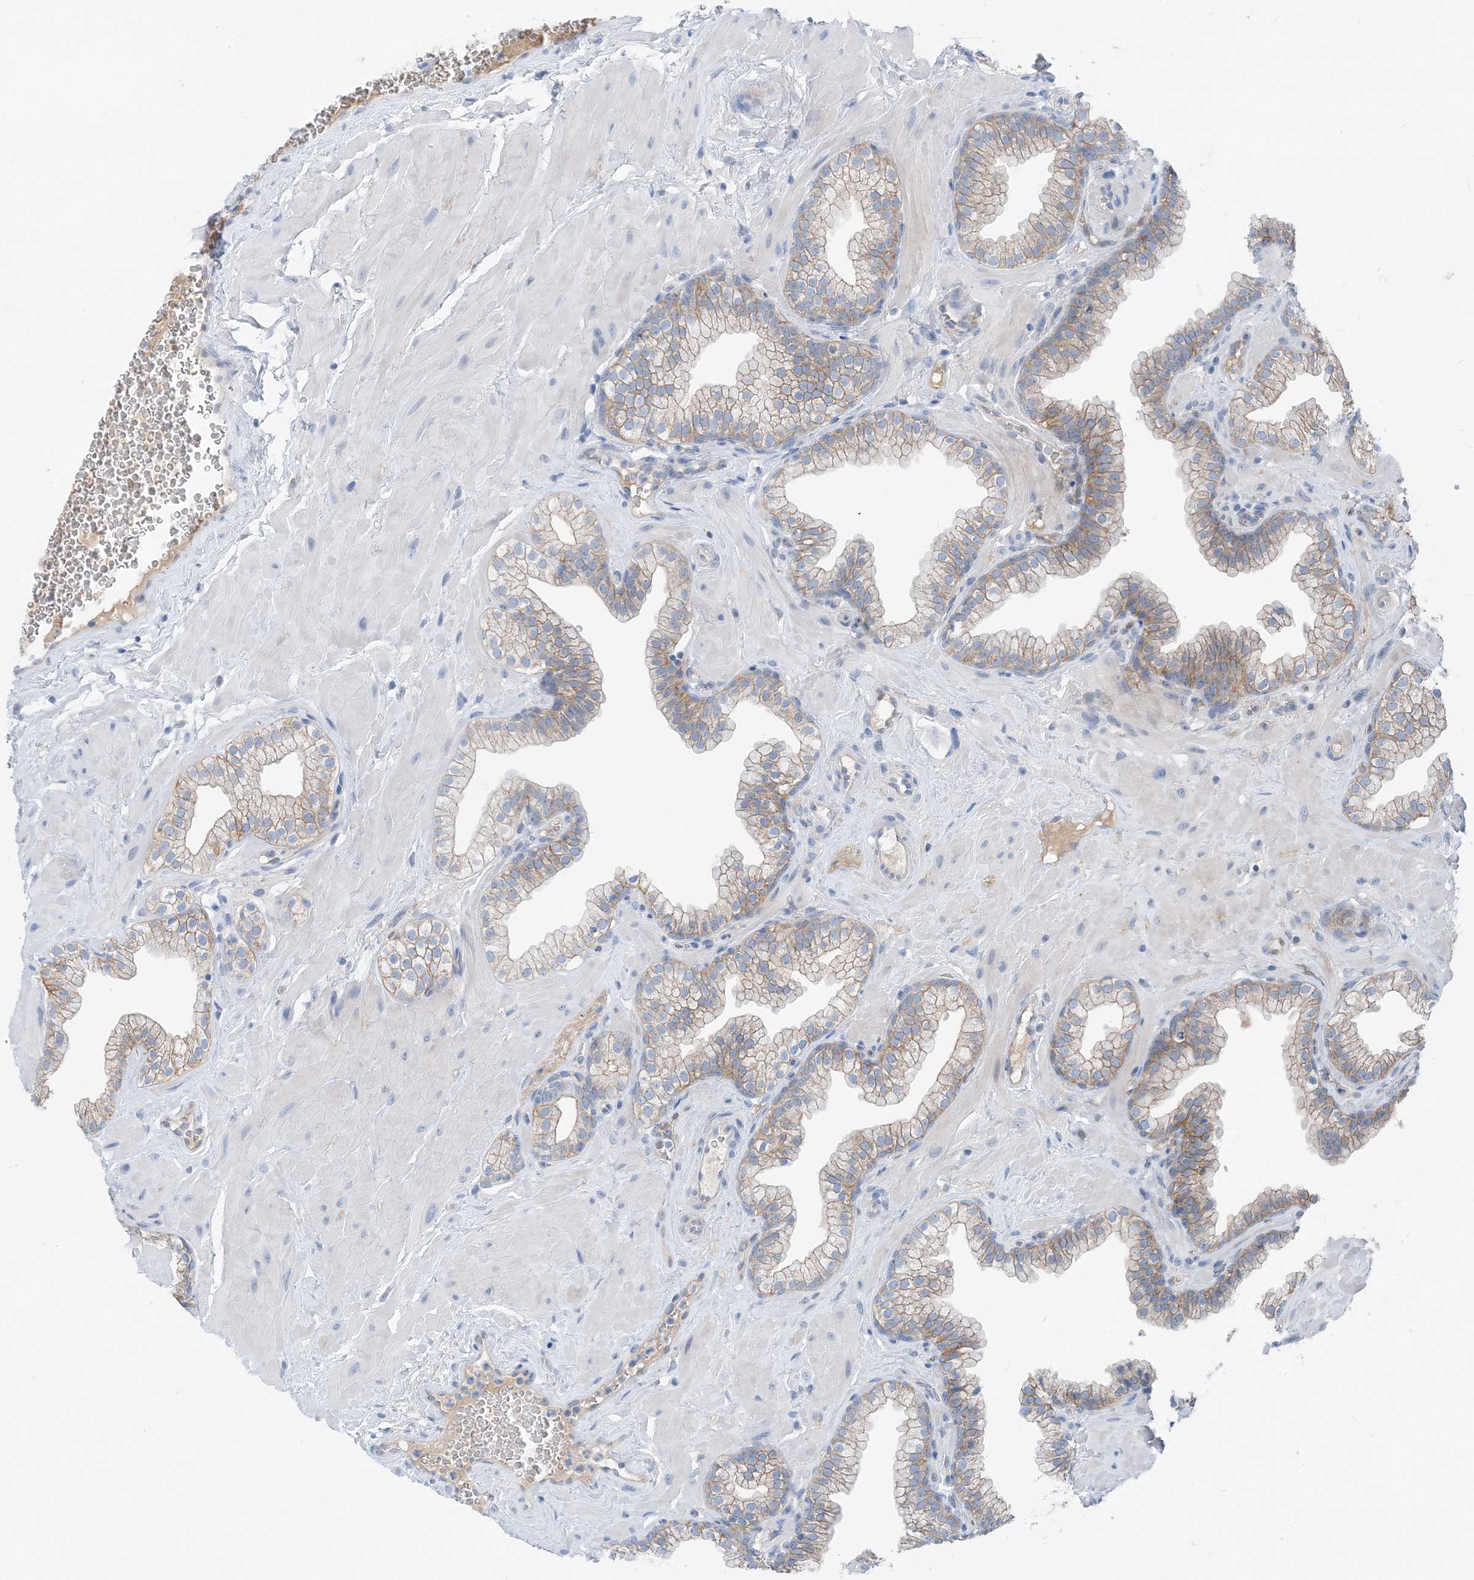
{"staining": {"intensity": "weak", "quantity": "25%-75%", "location": "cytoplasmic/membranous"}, "tissue": "prostate", "cell_type": "Glandular cells", "image_type": "normal", "snomed": [{"axis": "morphology", "description": "Normal tissue, NOS"}, {"axis": "morphology", "description": "Urothelial carcinoma, Low grade"}, {"axis": "topography", "description": "Urinary bladder"}, {"axis": "topography", "description": "Prostate"}], "caption": "A low amount of weak cytoplasmic/membranous positivity is seen in approximately 25%-75% of glandular cells in unremarkable prostate.", "gene": "NCOA7", "patient": {"sex": "male", "age": 60}}